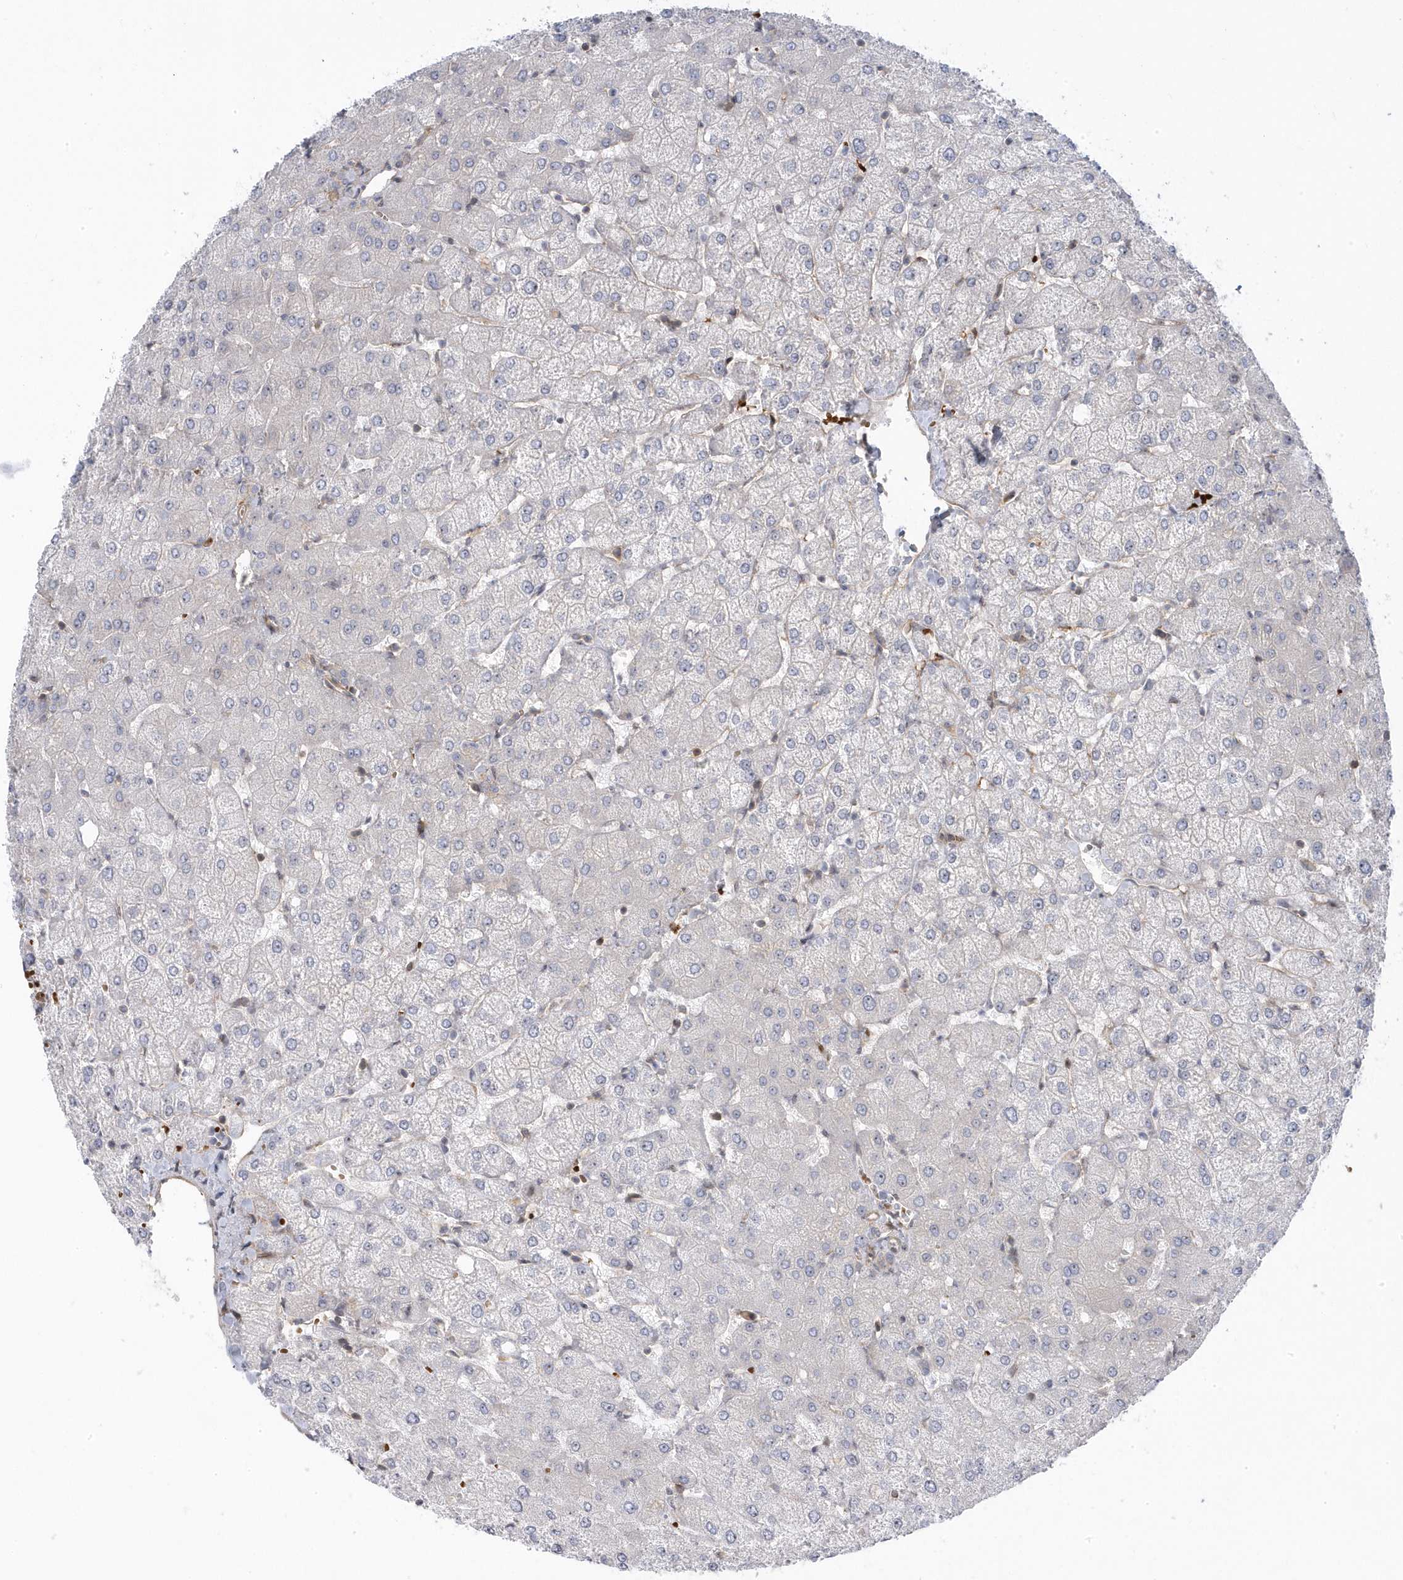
{"staining": {"intensity": "negative", "quantity": "none", "location": "none"}, "tissue": "liver", "cell_type": "Cholangiocytes", "image_type": "normal", "snomed": [{"axis": "morphology", "description": "Normal tissue, NOS"}, {"axis": "topography", "description": "Liver"}], "caption": "Cholangiocytes are negative for brown protein staining in unremarkable liver.", "gene": "MAP7D3", "patient": {"sex": "female", "age": 54}}